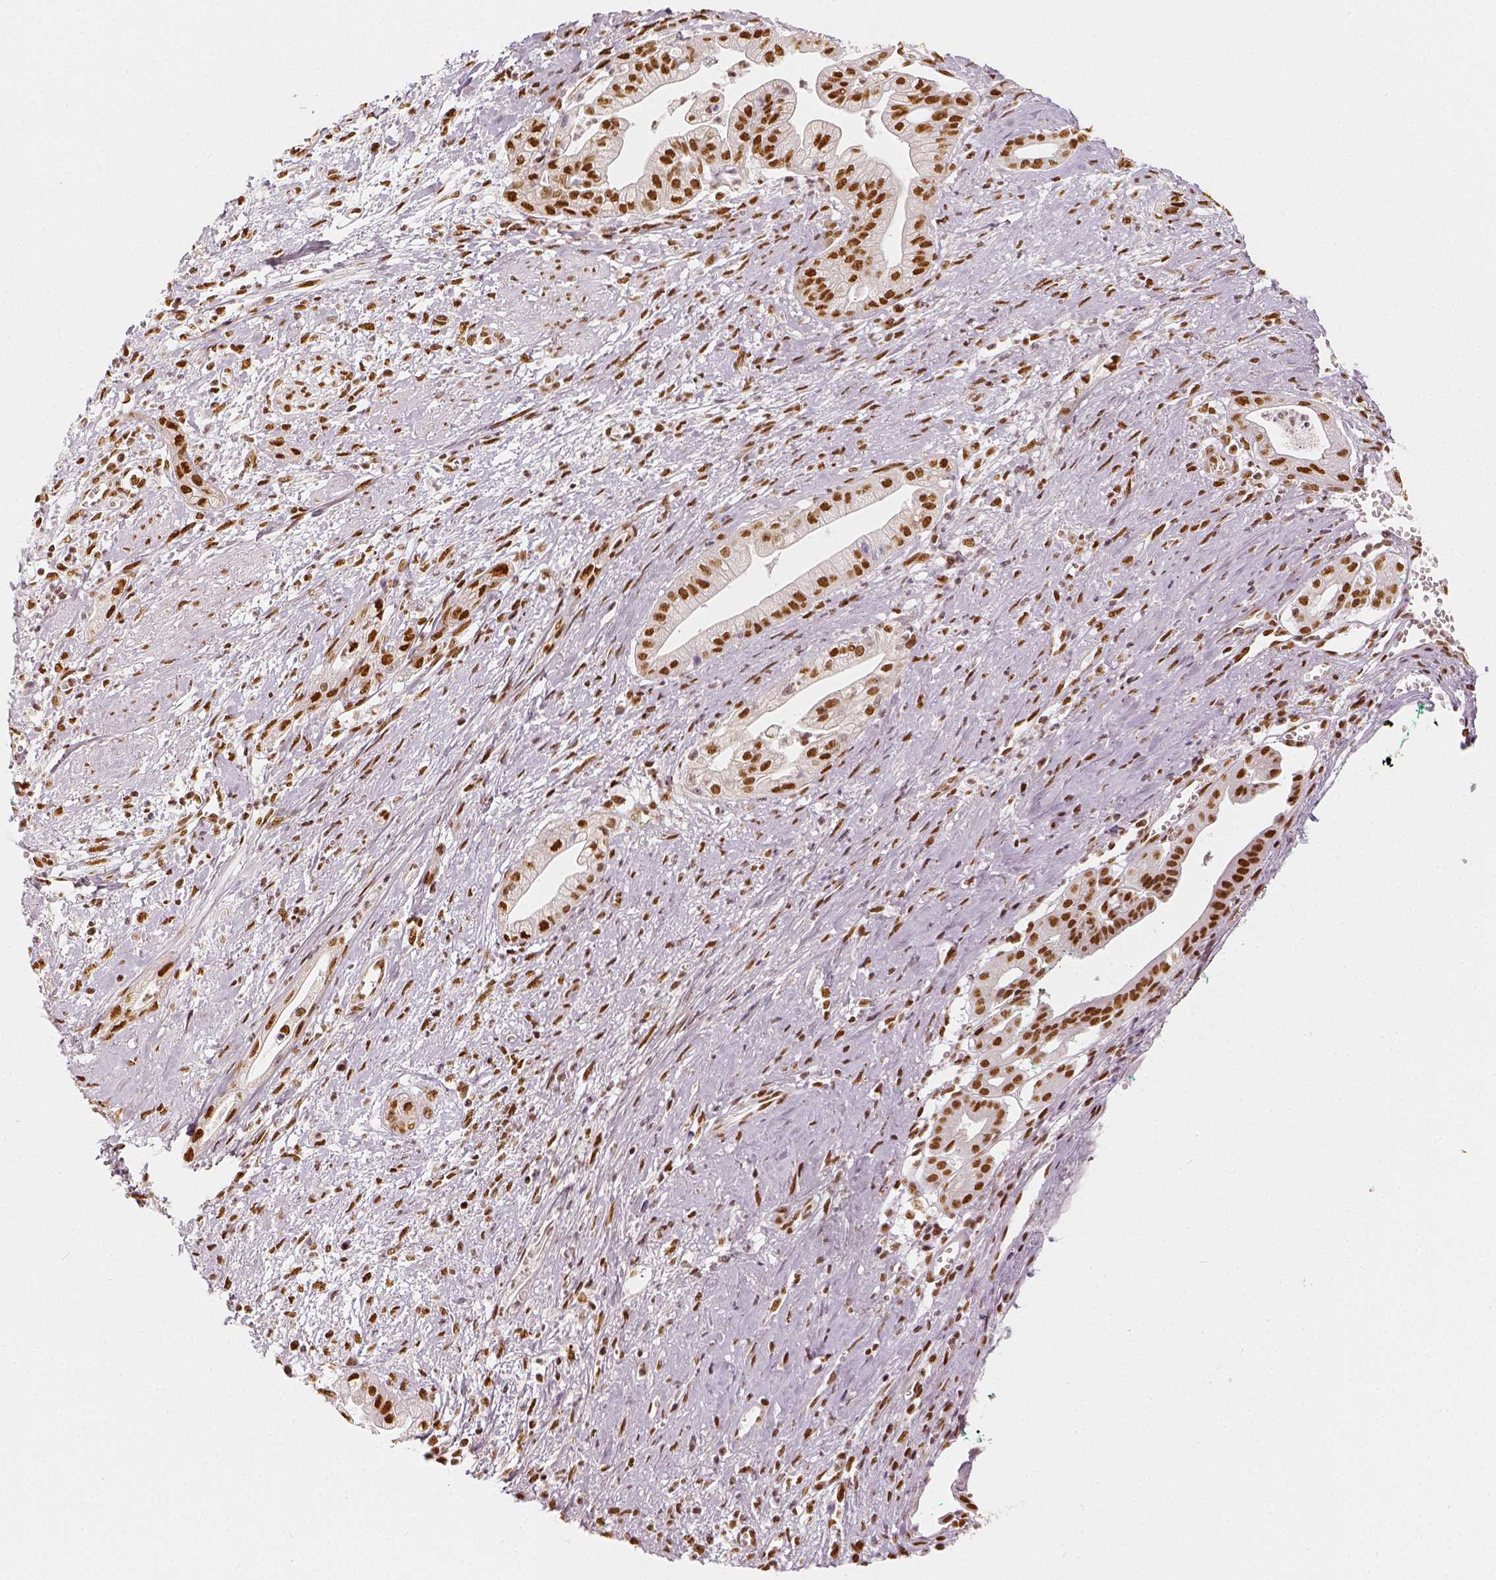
{"staining": {"intensity": "moderate", "quantity": ">75%", "location": "nuclear"}, "tissue": "pancreatic cancer", "cell_type": "Tumor cells", "image_type": "cancer", "snomed": [{"axis": "morphology", "description": "Normal tissue, NOS"}, {"axis": "morphology", "description": "Adenocarcinoma, NOS"}, {"axis": "topography", "description": "Lymph node"}, {"axis": "topography", "description": "Pancreas"}], "caption": "A brown stain labels moderate nuclear staining of a protein in pancreatic cancer tumor cells. The protein is stained brown, and the nuclei are stained in blue (DAB IHC with brightfield microscopy, high magnification).", "gene": "KDM5B", "patient": {"sex": "female", "age": 58}}